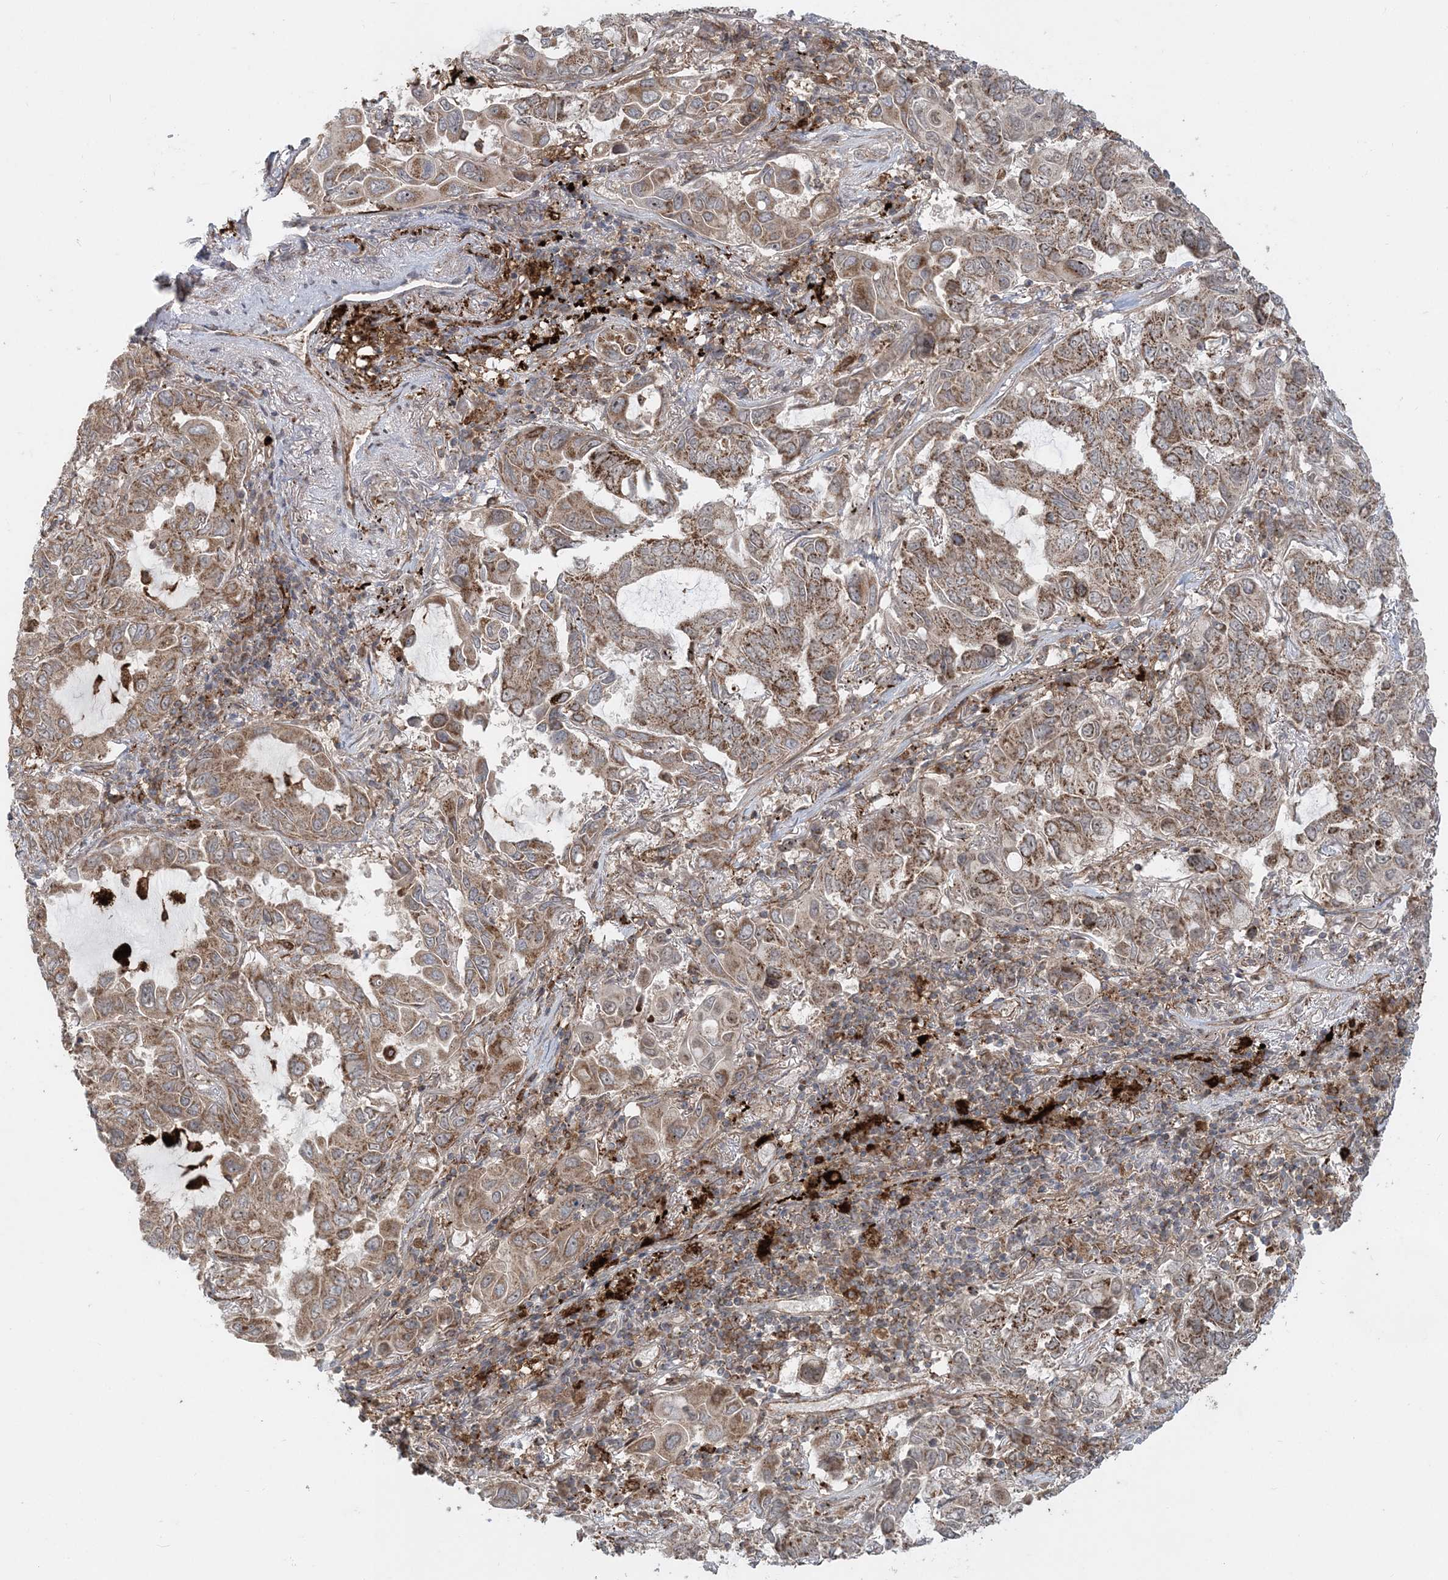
{"staining": {"intensity": "moderate", "quantity": ">75%", "location": "cytoplasmic/membranous"}, "tissue": "lung cancer", "cell_type": "Tumor cells", "image_type": "cancer", "snomed": [{"axis": "morphology", "description": "Adenocarcinoma, NOS"}, {"axis": "topography", "description": "Lung"}], "caption": "Human lung adenocarcinoma stained with a protein marker shows moderate staining in tumor cells.", "gene": "LRPPRC", "patient": {"sex": "male", "age": 64}}